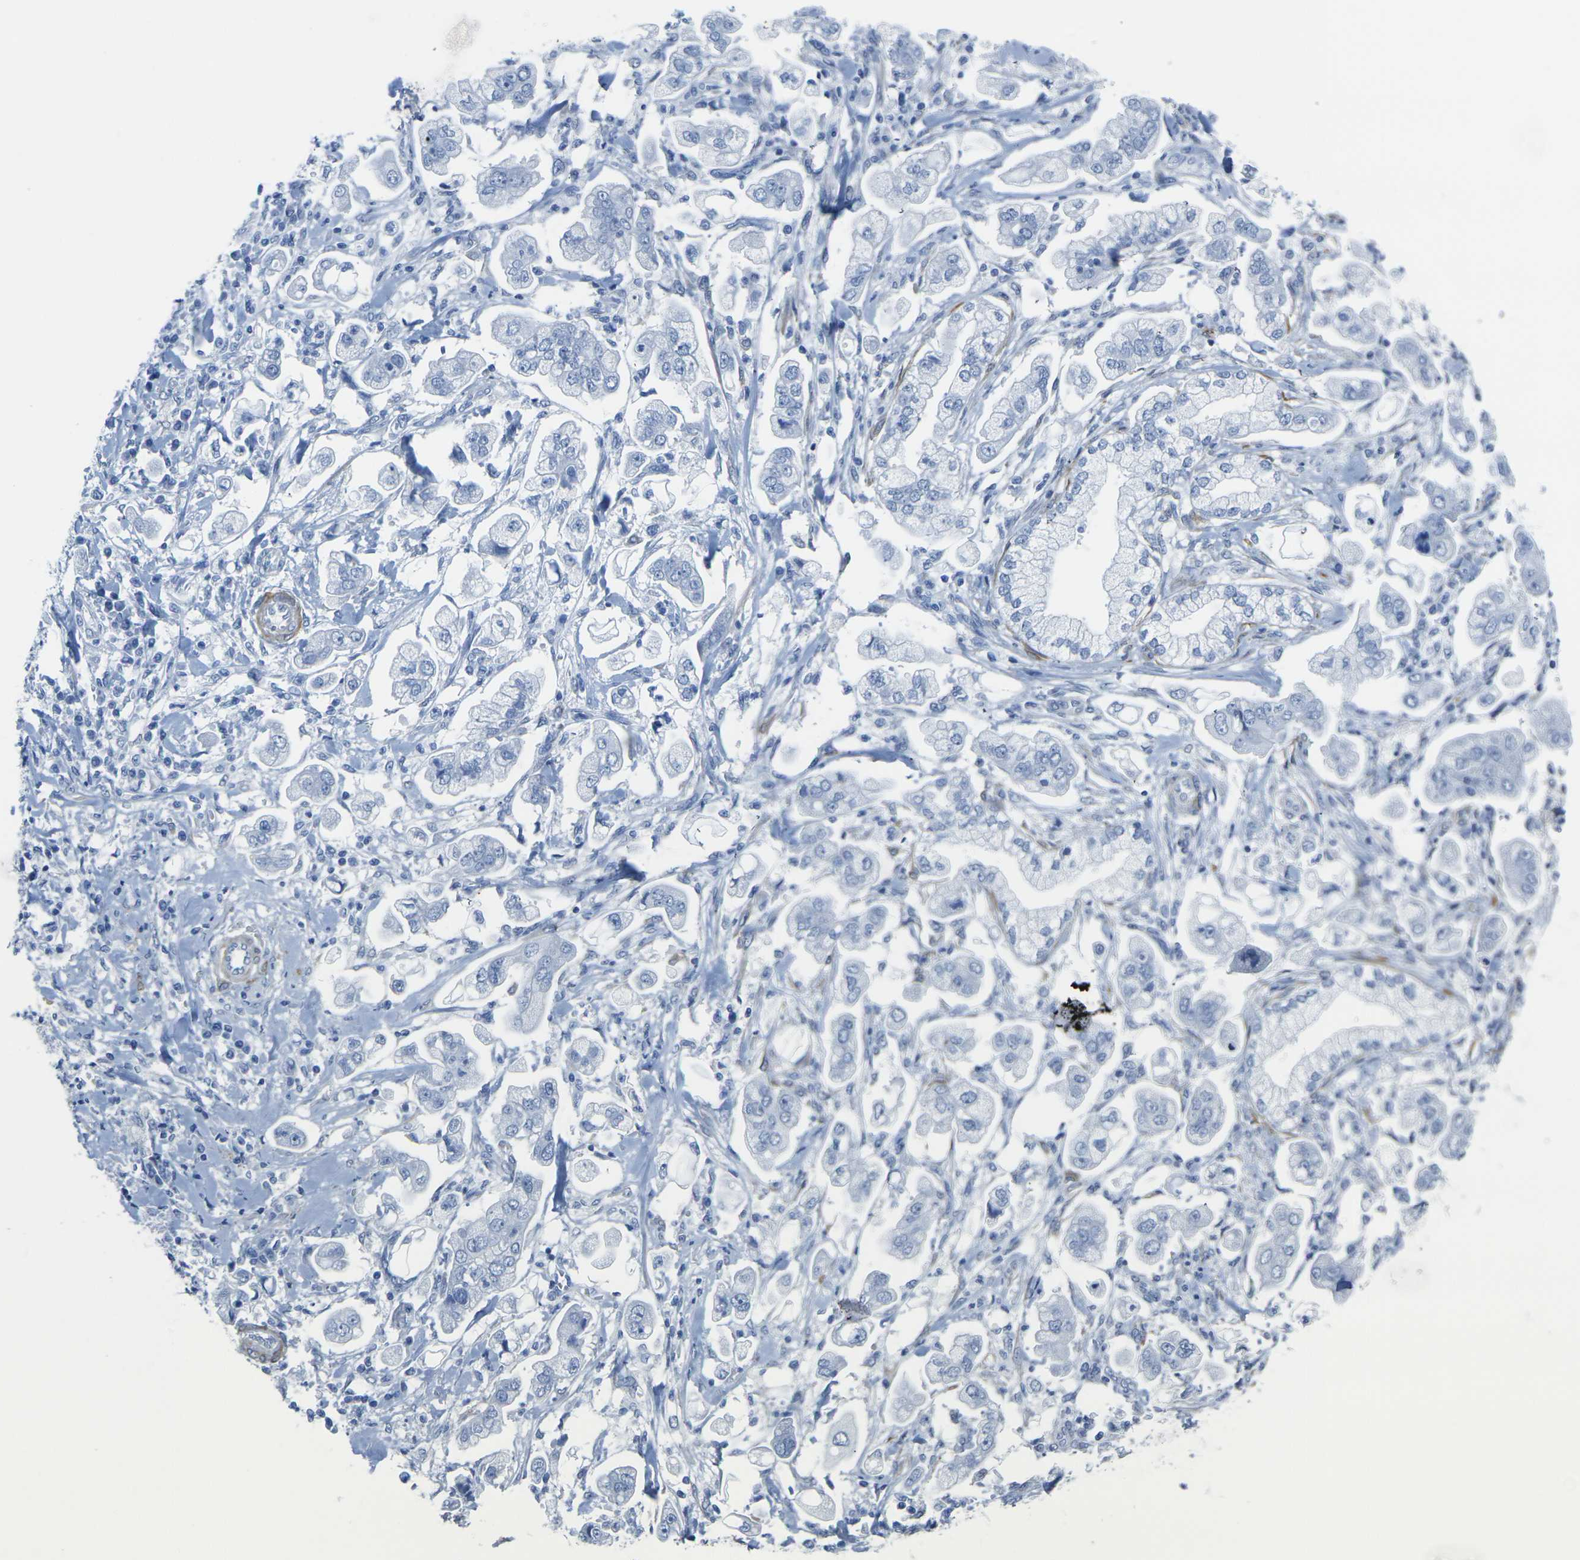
{"staining": {"intensity": "negative", "quantity": "none", "location": "none"}, "tissue": "stomach cancer", "cell_type": "Tumor cells", "image_type": "cancer", "snomed": [{"axis": "morphology", "description": "Adenocarcinoma, NOS"}, {"axis": "topography", "description": "Stomach"}], "caption": "The micrograph displays no staining of tumor cells in stomach cancer.", "gene": "CNN1", "patient": {"sex": "male", "age": 62}}